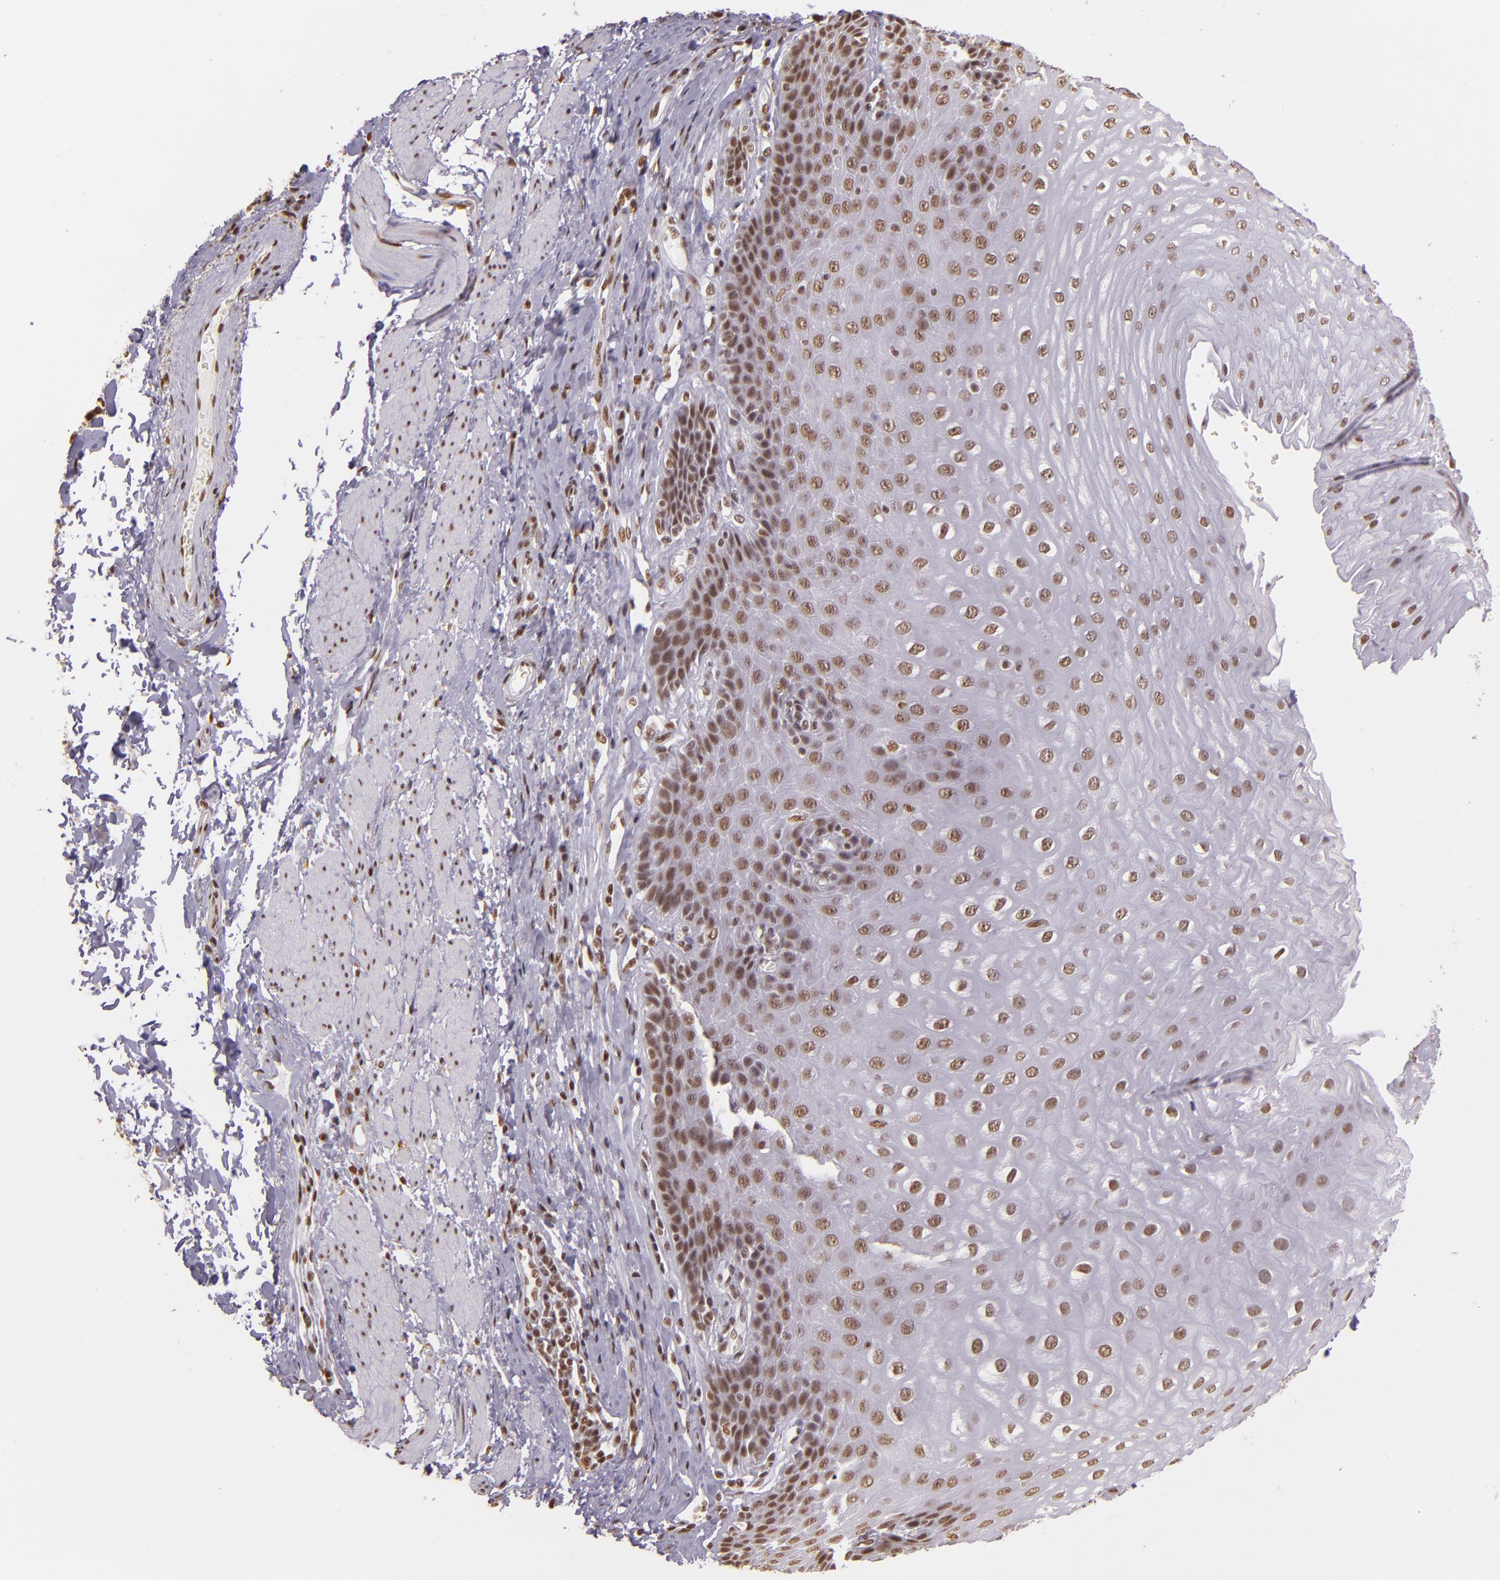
{"staining": {"intensity": "moderate", "quantity": ">75%", "location": "nuclear"}, "tissue": "esophagus", "cell_type": "Squamous epithelial cells", "image_type": "normal", "snomed": [{"axis": "morphology", "description": "Normal tissue, NOS"}, {"axis": "topography", "description": "Esophagus"}], "caption": "Protein expression analysis of benign human esophagus reveals moderate nuclear positivity in about >75% of squamous epithelial cells.", "gene": "USF1", "patient": {"sex": "female", "age": 61}}